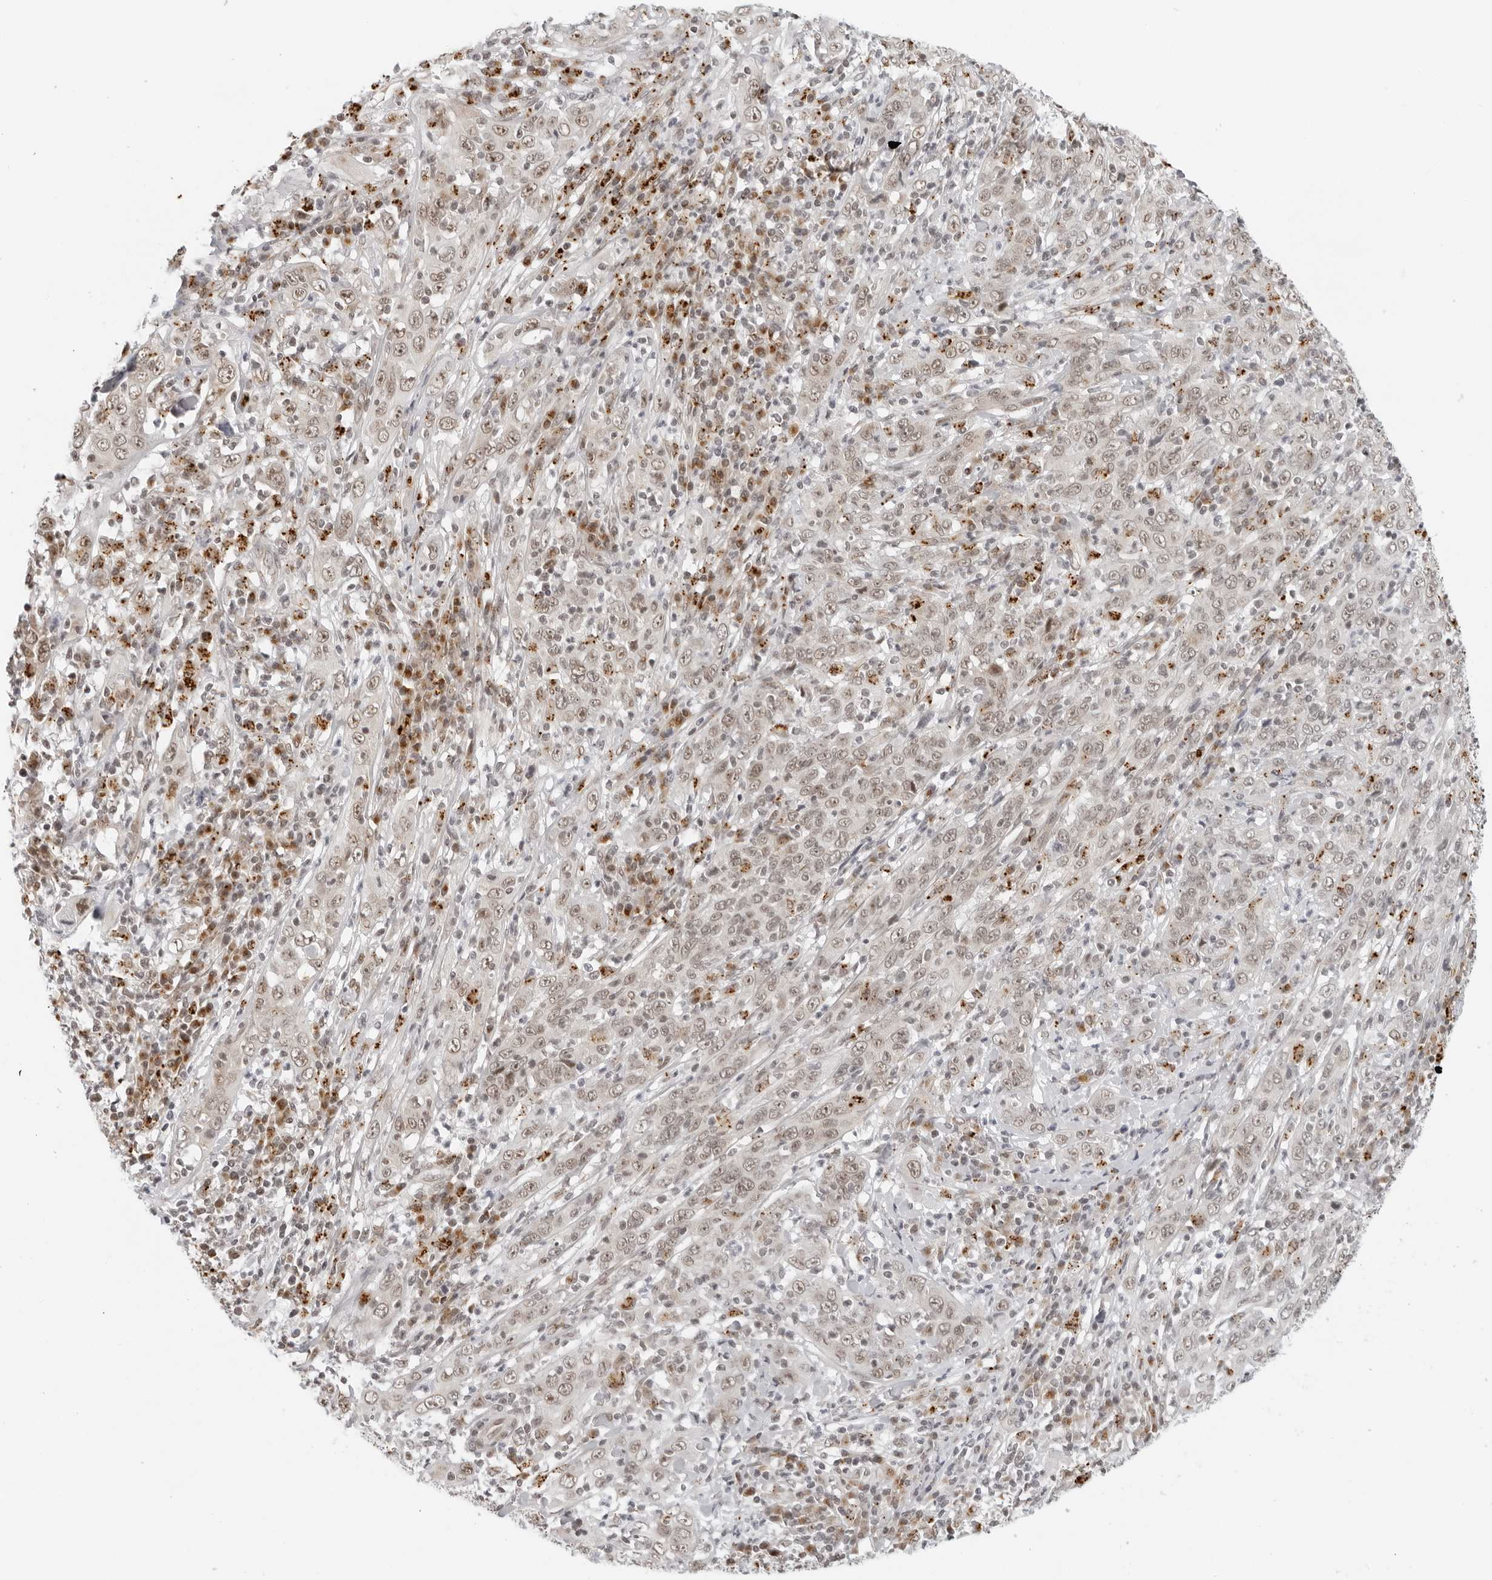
{"staining": {"intensity": "moderate", "quantity": ">75%", "location": "nuclear"}, "tissue": "cervical cancer", "cell_type": "Tumor cells", "image_type": "cancer", "snomed": [{"axis": "morphology", "description": "Squamous cell carcinoma, NOS"}, {"axis": "topography", "description": "Cervix"}], "caption": "Immunohistochemical staining of cervical cancer exhibits moderate nuclear protein positivity in approximately >75% of tumor cells. Using DAB (brown) and hematoxylin (blue) stains, captured at high magnification using brightfield microscopy.", "gene": "TOX4", "patient": {"sex": "female", "age": 46}}